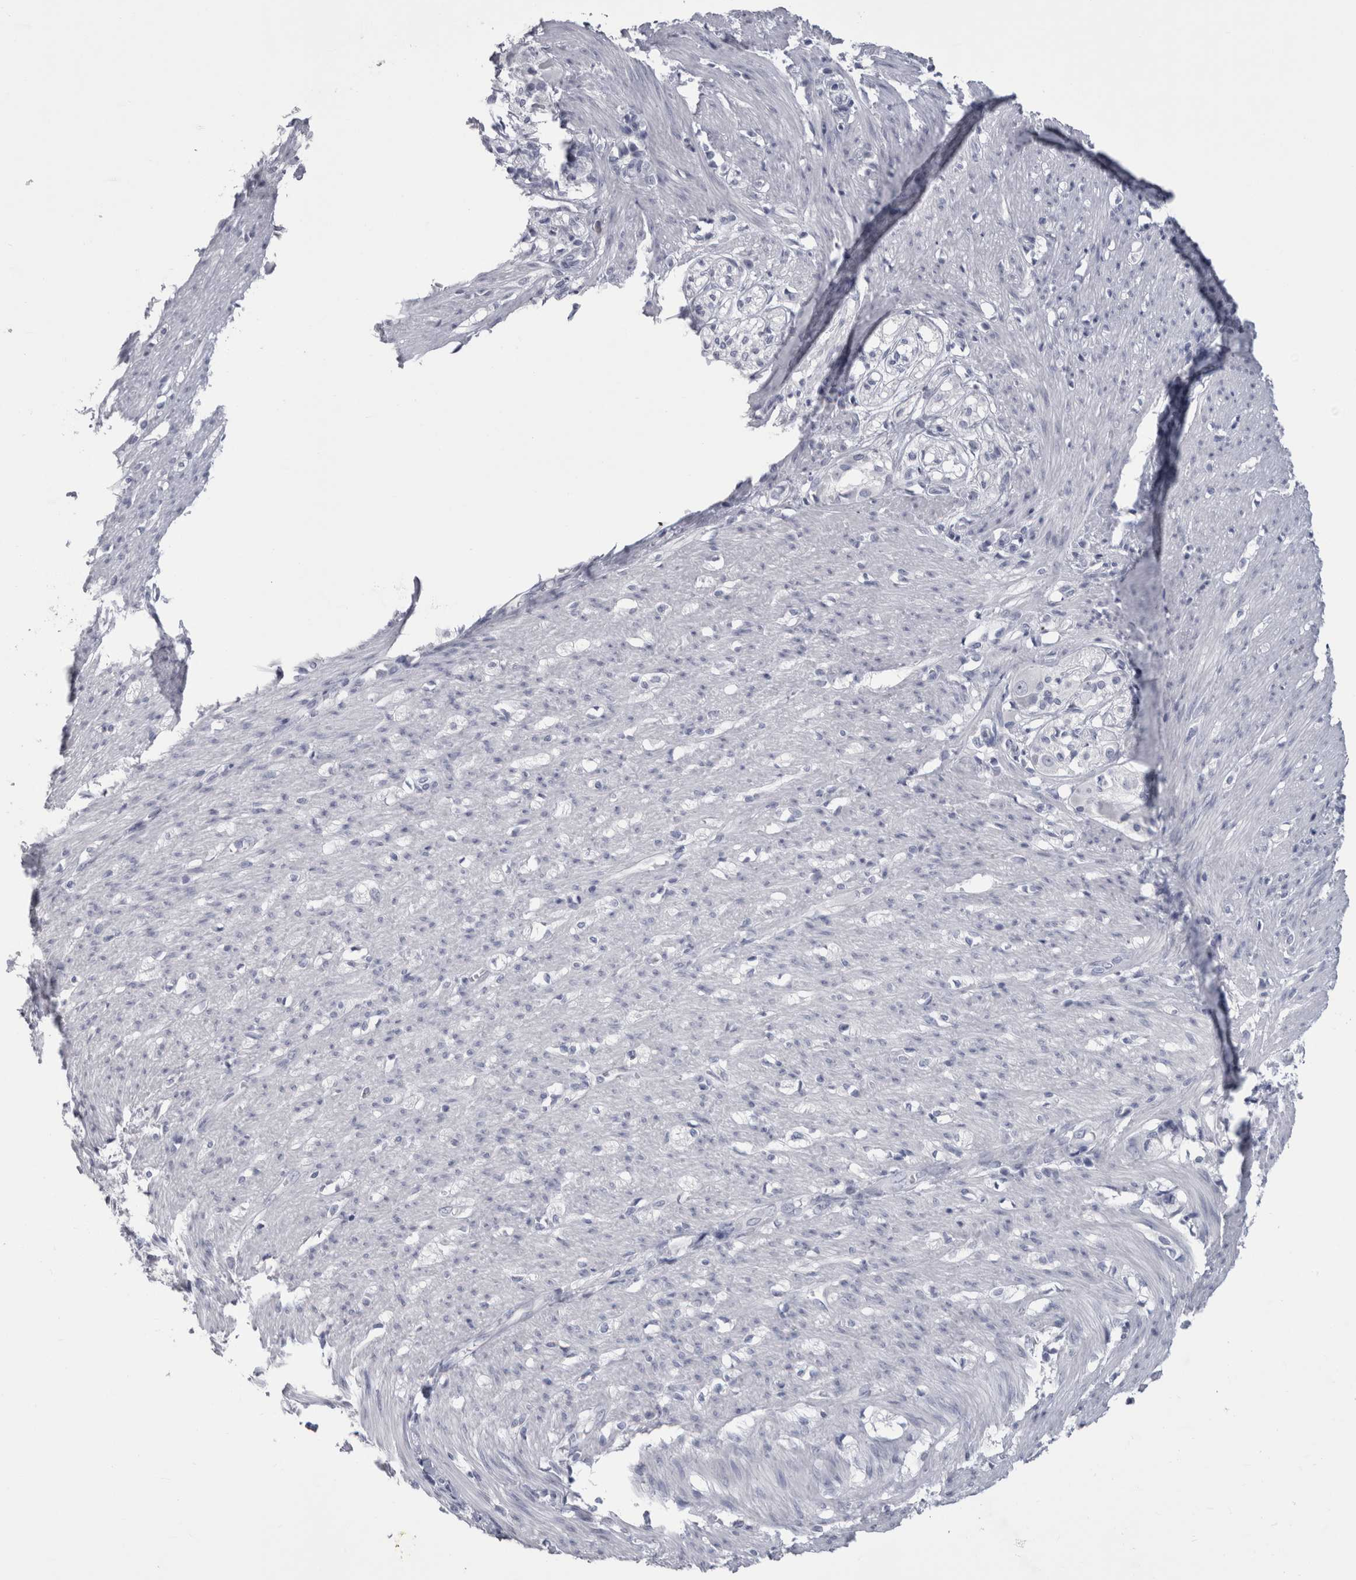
{"staining": {"intensity": "negative", "quantity": "none", "location": "none"}, "tissue": "smooth muscle", "cell_type": "Smooth muscle cells", "image_type": "normal", "snomed": [{"axis": "morphology", "description": "Normal tissue, NOS"}, {"axis": "morphology", "description": "Adenocarcinoma, NOS"}, {"axis": "topography", "description": "Colon"}, {"axis": "topography", "description": "Peripheral nerve tissue"}], "caption": "Smooth muscle cells show no significant protein positivity in unremarkable smooth muscle. (DAB (3,3'-diaminobenzidine) immunohistochemistry visualized using brightfield microscopy, high magnification).", "gene": "PTH", "patient": {"sex": "male", "age": 14}}